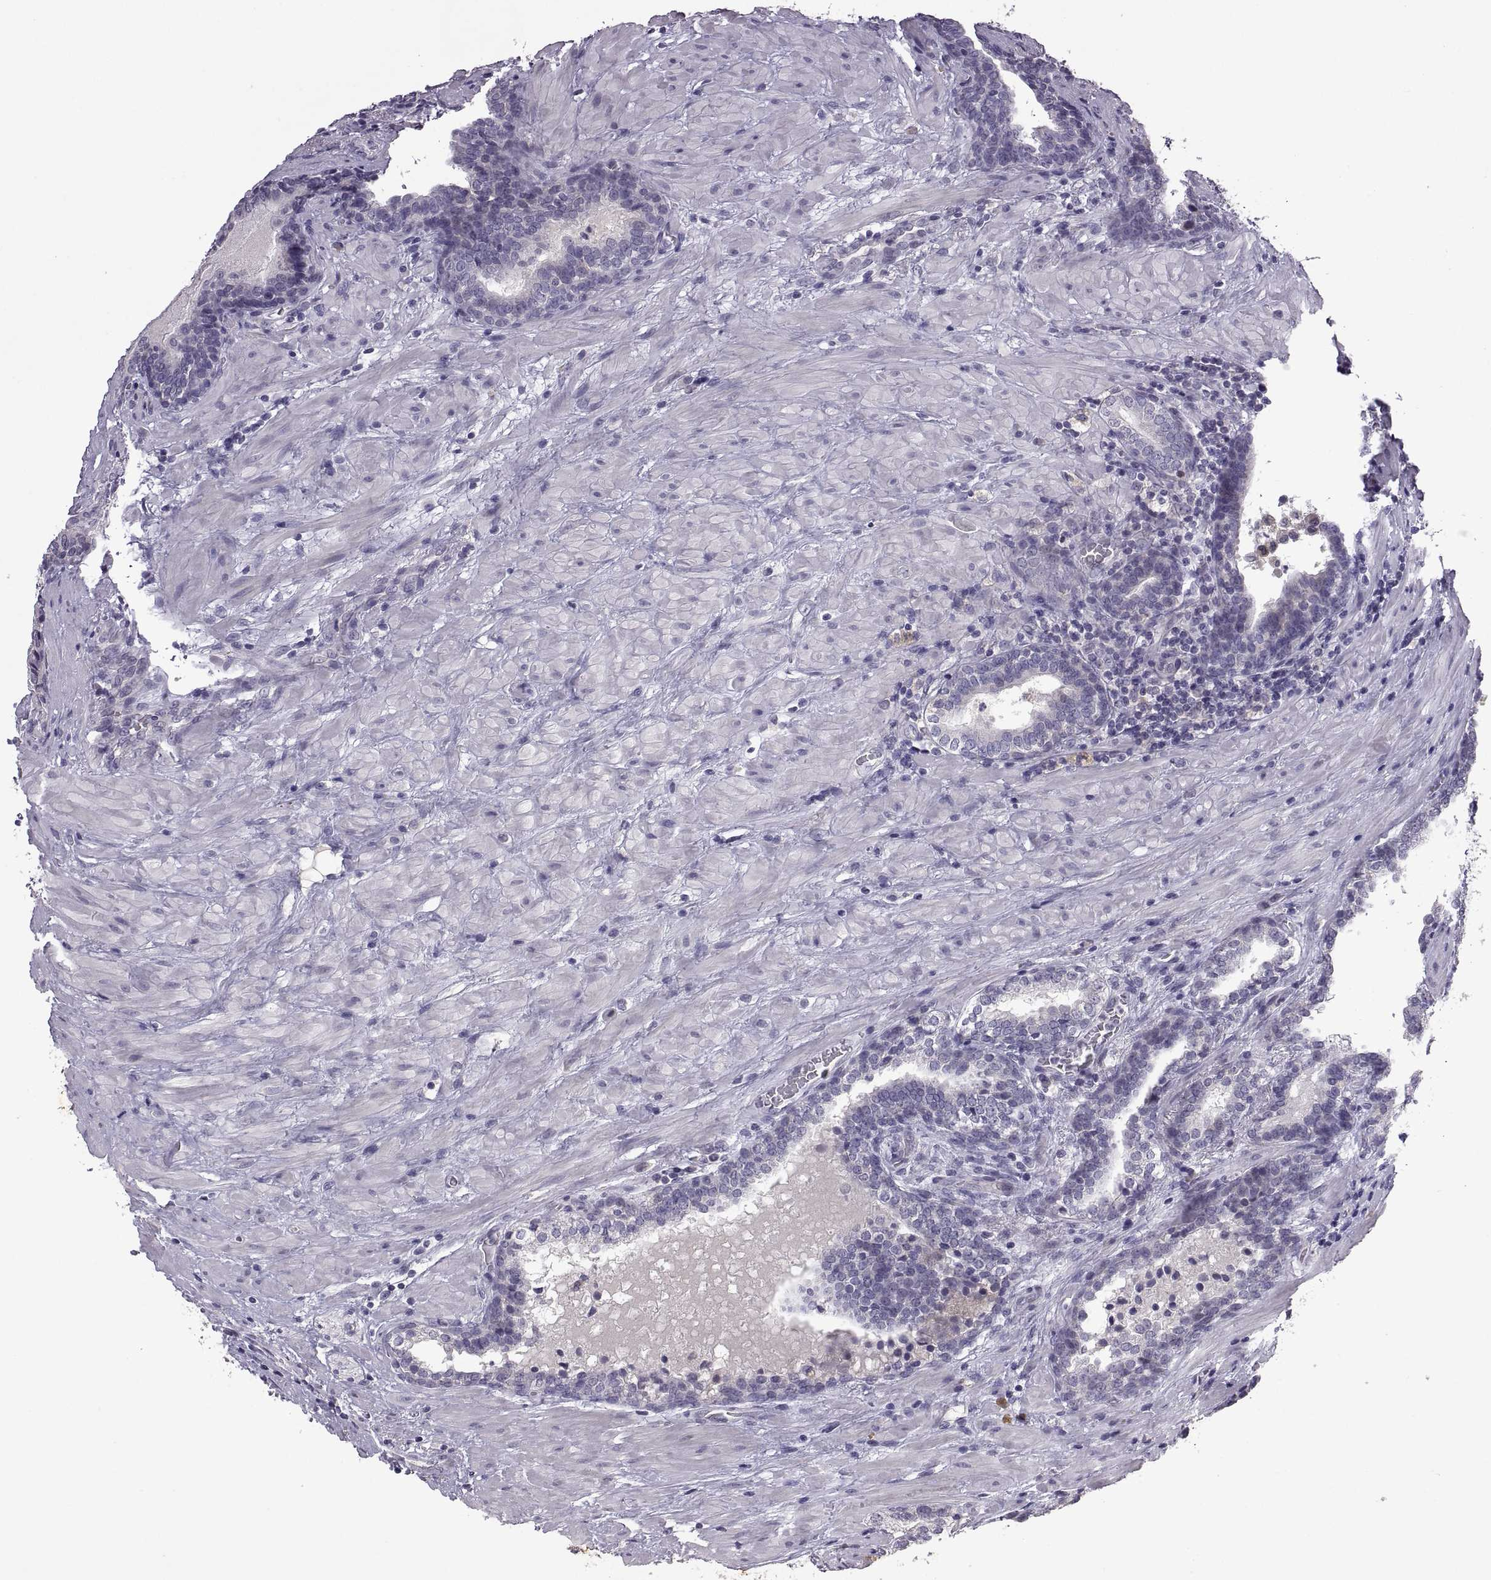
{"staining": {"intensity": "negative", "quantity": "none", "location": "none"}, "tissue": "prostate cancer", "cell_type": "Tumor cells", "image_type": "cancer", "snomed": [{"axis": "morphology", "description": "Adenocarcinoma, NOS"}, {"axis": "topography", "description": "Prostate and seminal vesicle, NOS"}], "caption": "Tumor cells show no significant protein staining in adenocarcinoma (prostate). Brightfield microscopy of IHC stained with DAB (brown) and hematoxylin (blue), captured at high magnification.", "gene": "DEFB136", "patient": {"sex": "male", "age": 63}}